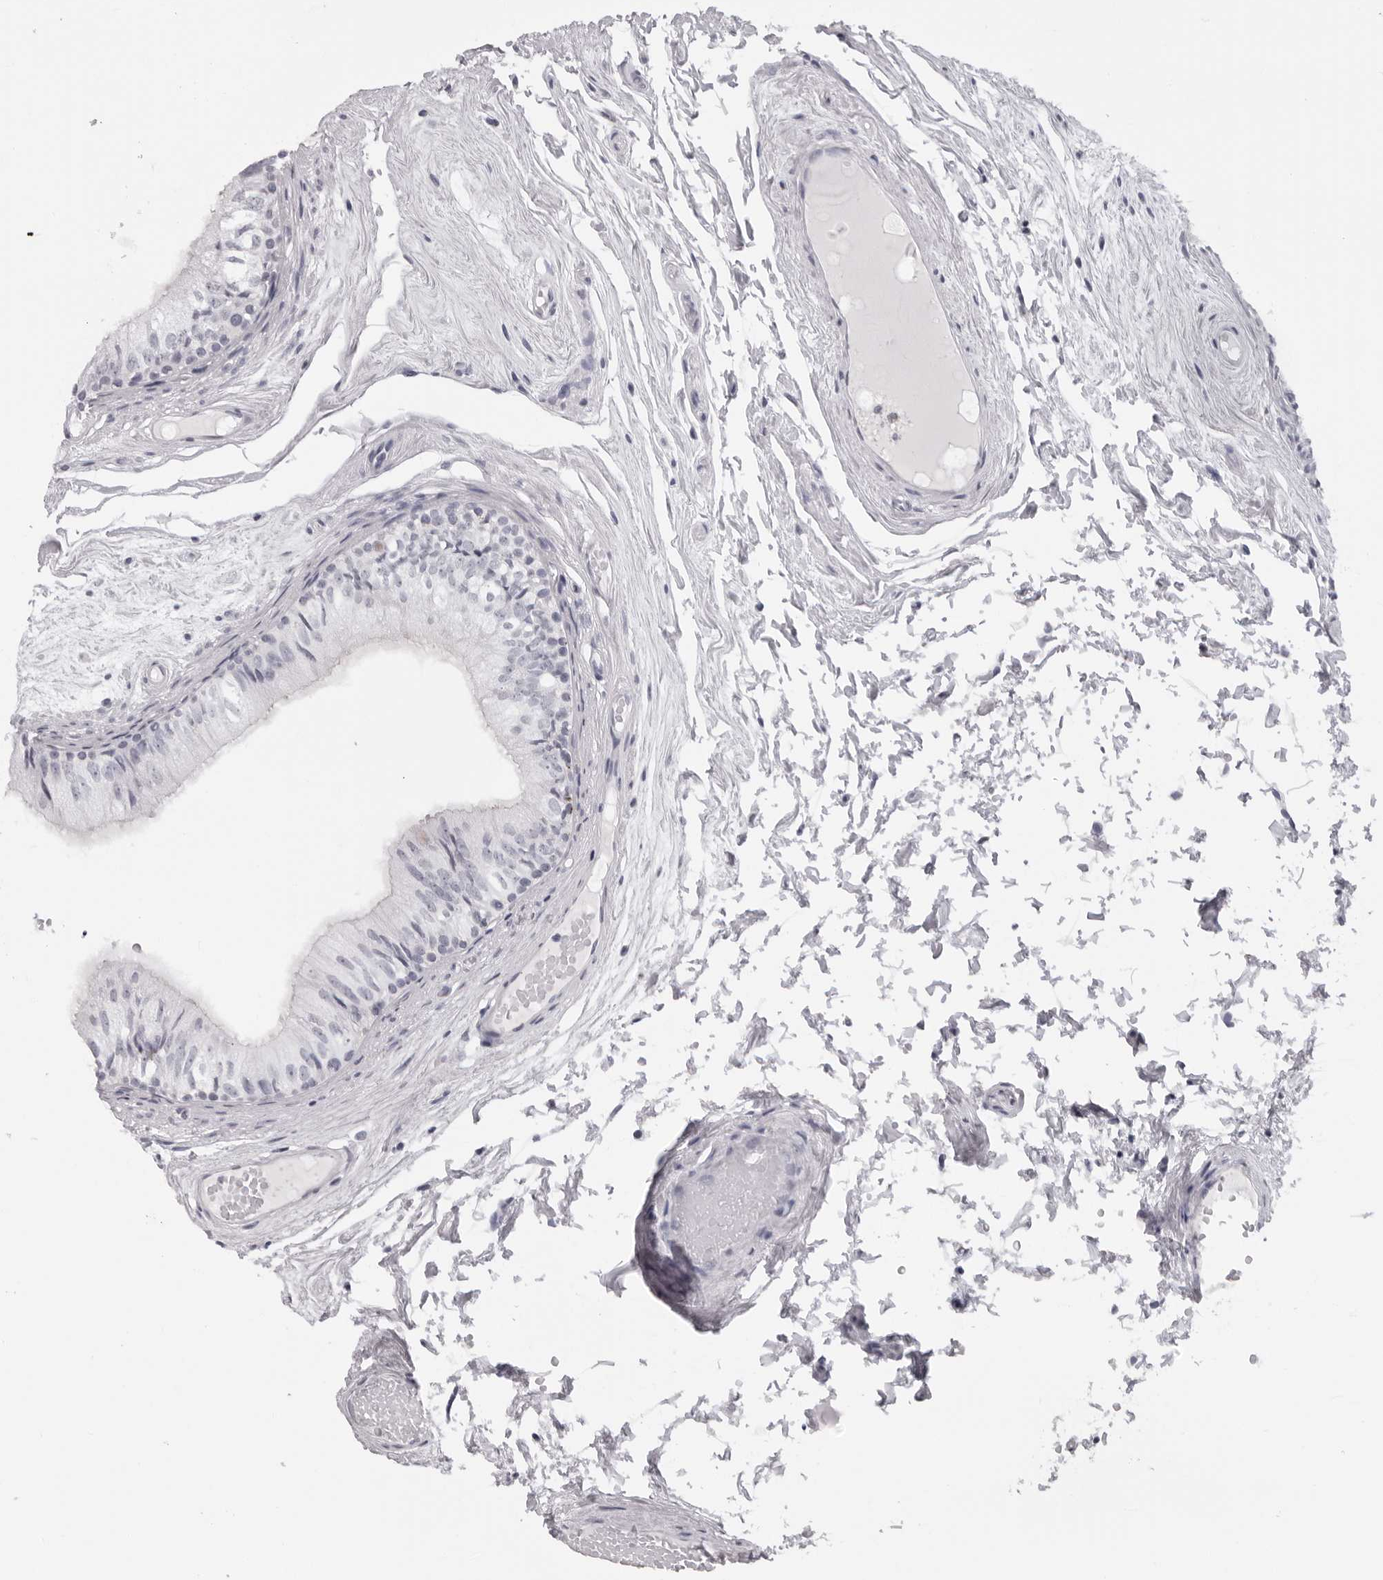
{"staining": {"intensity": "strong", "quantity": "25%-75%", "location": "cytoplasmic/membranous"}, "tissue": "epididymis", "cell_type": "Glandular cells", "image_type": "normal", "snomed": [{"axis": "morphology", "description": "Normal tissue, NOS"}, {"axis": "topography", "description": "Epididymis"}], "caption": "There is high levels of strong cytoplasmic/membranous staining in glandular cells of unremarkable epididymis, as demonstrated by immunohistochemical staining (brown color).", "gene": "DNALI1", "patient": {"sex": "male", "age": 79}}